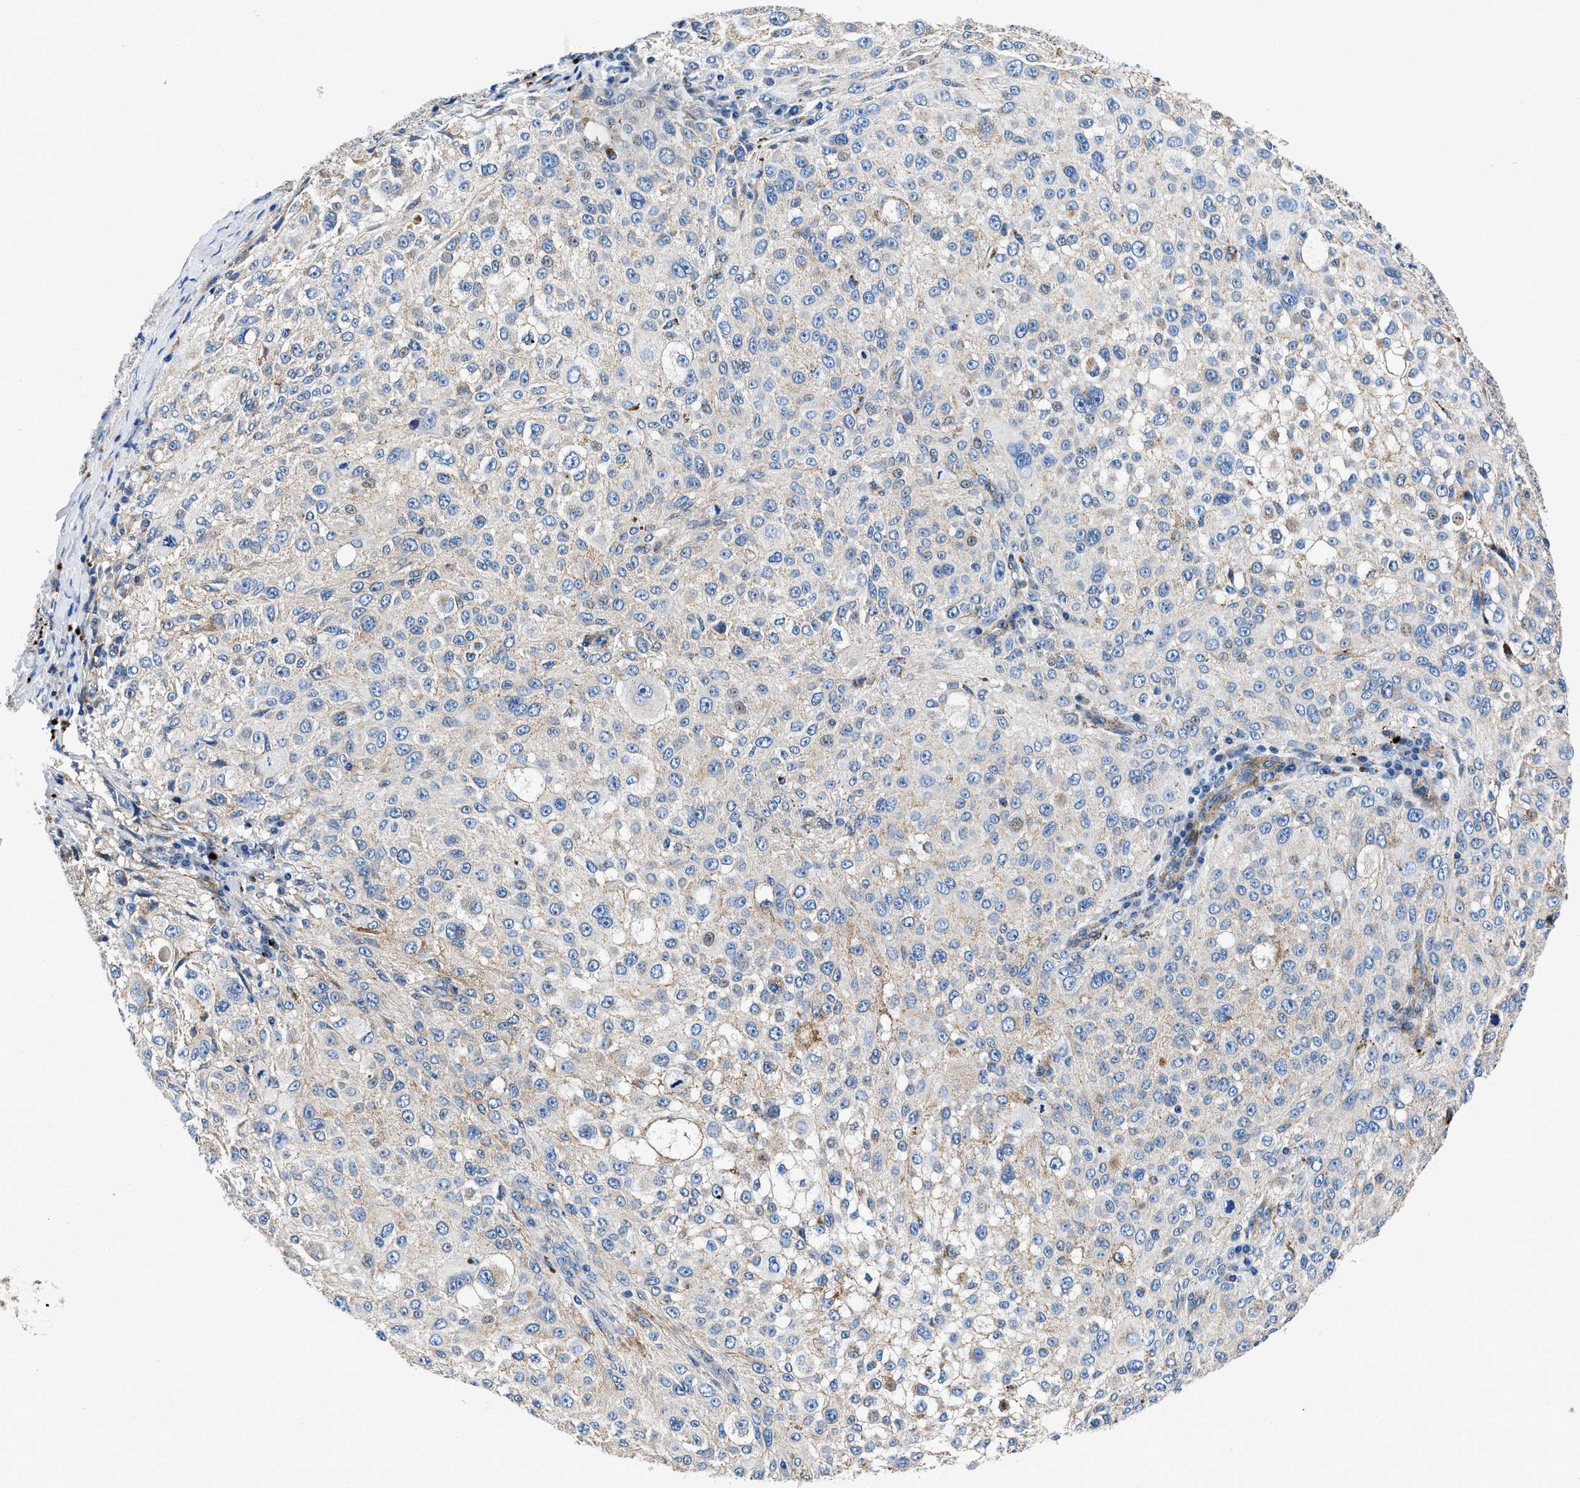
{"staining": {"intensity": "weak", "quantity": "<25%", "location": "cytoplasmic/membranous"}, "tissue": "melanoma", "cell_type": "Tumor cells", "image_type": "cancer", "snomed": [{"axis": "morphology", "description": "Necrosis, NOS"}, {"axis": "morphology", "description": "Malignant melanoma, NOS"}, {"axis": "topography", "description": "Skin"}], "caption": "A histopathology image of melanoma stained for a protein reveals no brown staining in tumor cells.", "gene": "DAG1", "patient": {"sex": "female", "age": 87}}